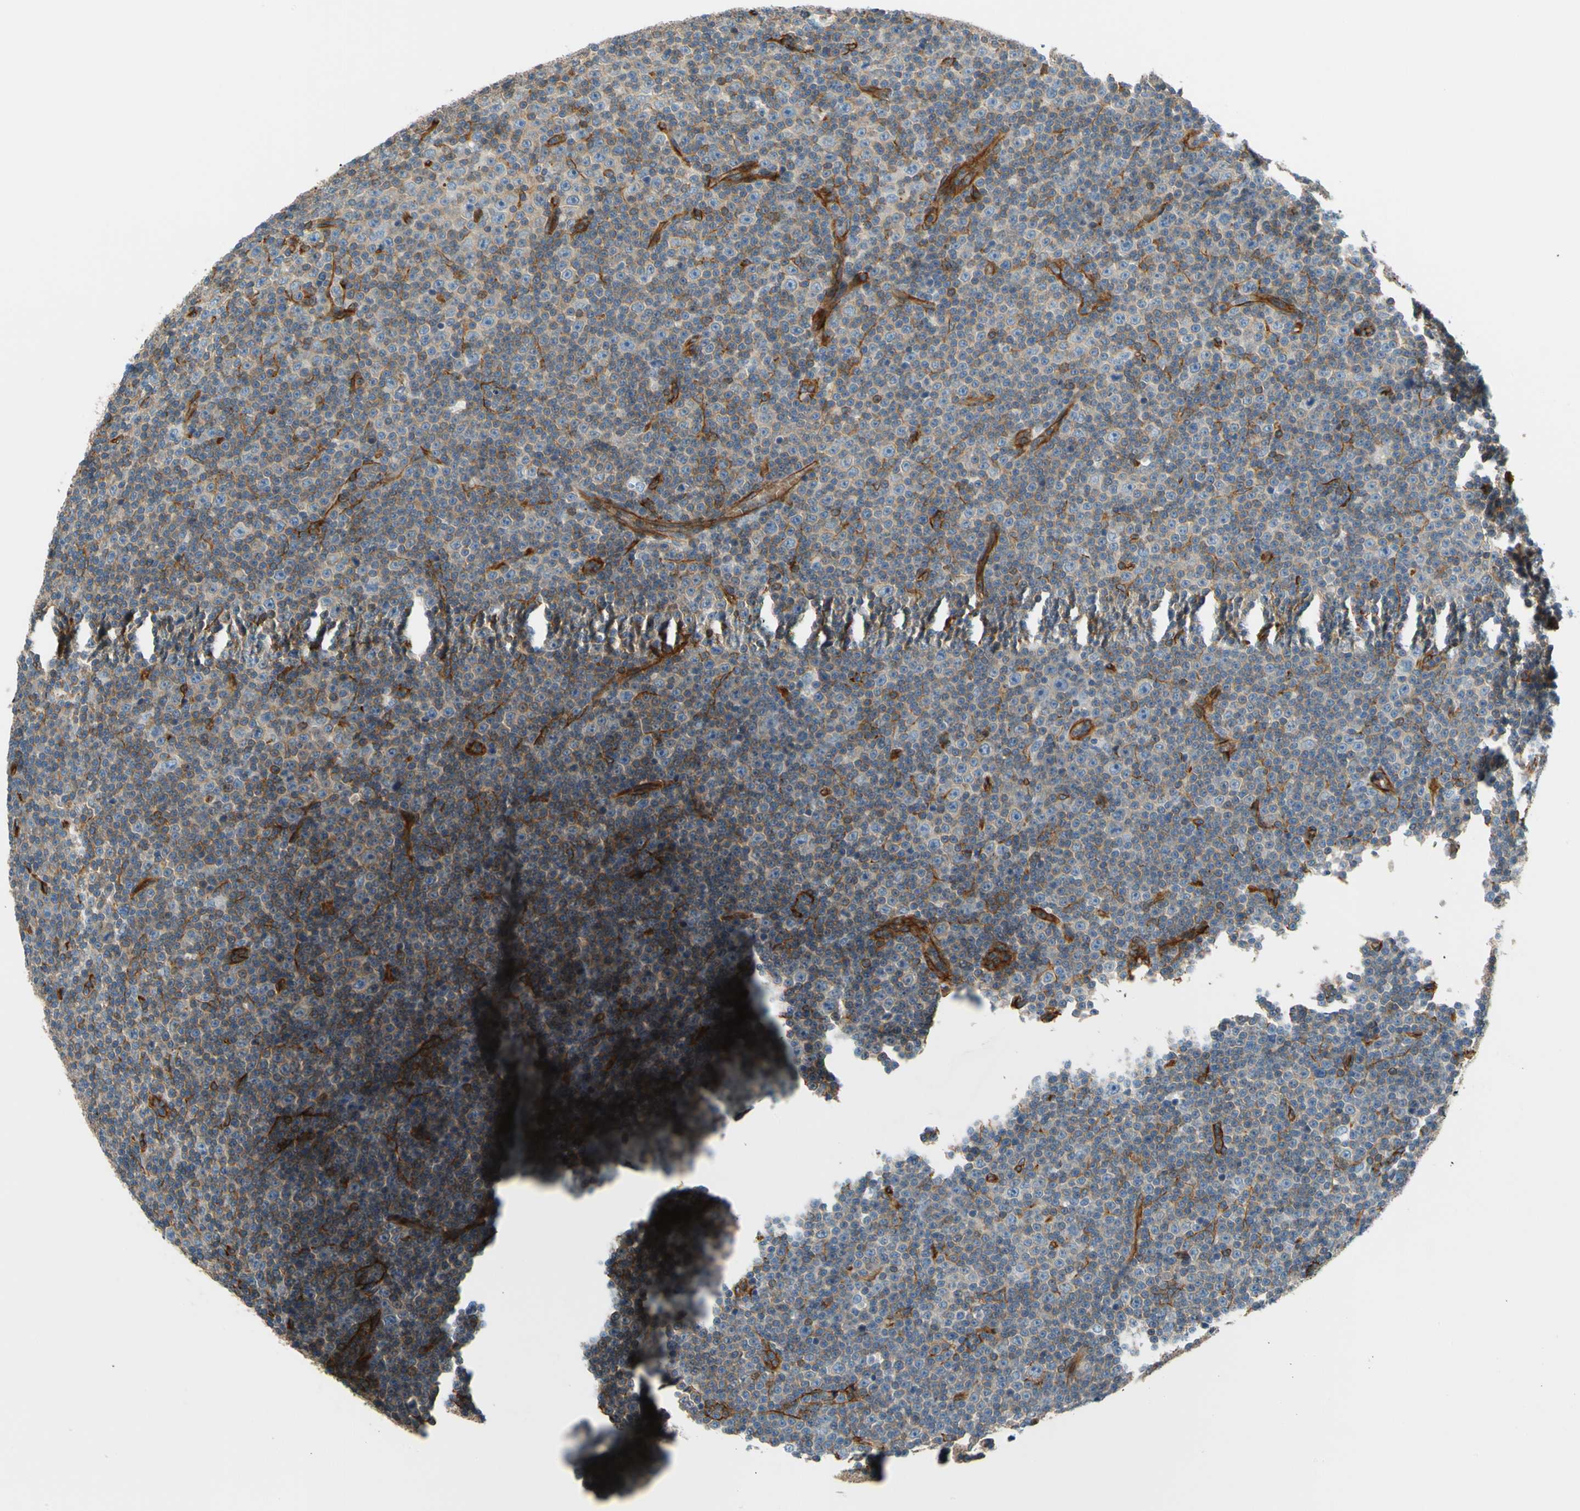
{"staining": {"intensity": "weak", "quantity": "25%-75%", "location": "cytoplasmic/membranous"}, "tissue": "lymphoma", "cell_type": "Tumor cells", "image_type": "cancer", "snomed": [{"axis": "morphology", "description": "Malignant lymphoma, non-Hodgkin's type, Low grade"}, {"axis": "topography", "description": "Lymph node"}], "caption": "IHC (DAB (3,3'-diaminobenzidine)) staining of low-grade malignant lymphoma, non-Hodgkin's type demonstrates weak cytoplasmic/membranous protein staining in approximately 25%-75% of tumor cells.", "gene": "SPTAN1", "patient": {"sex": "female", "age": 67}}